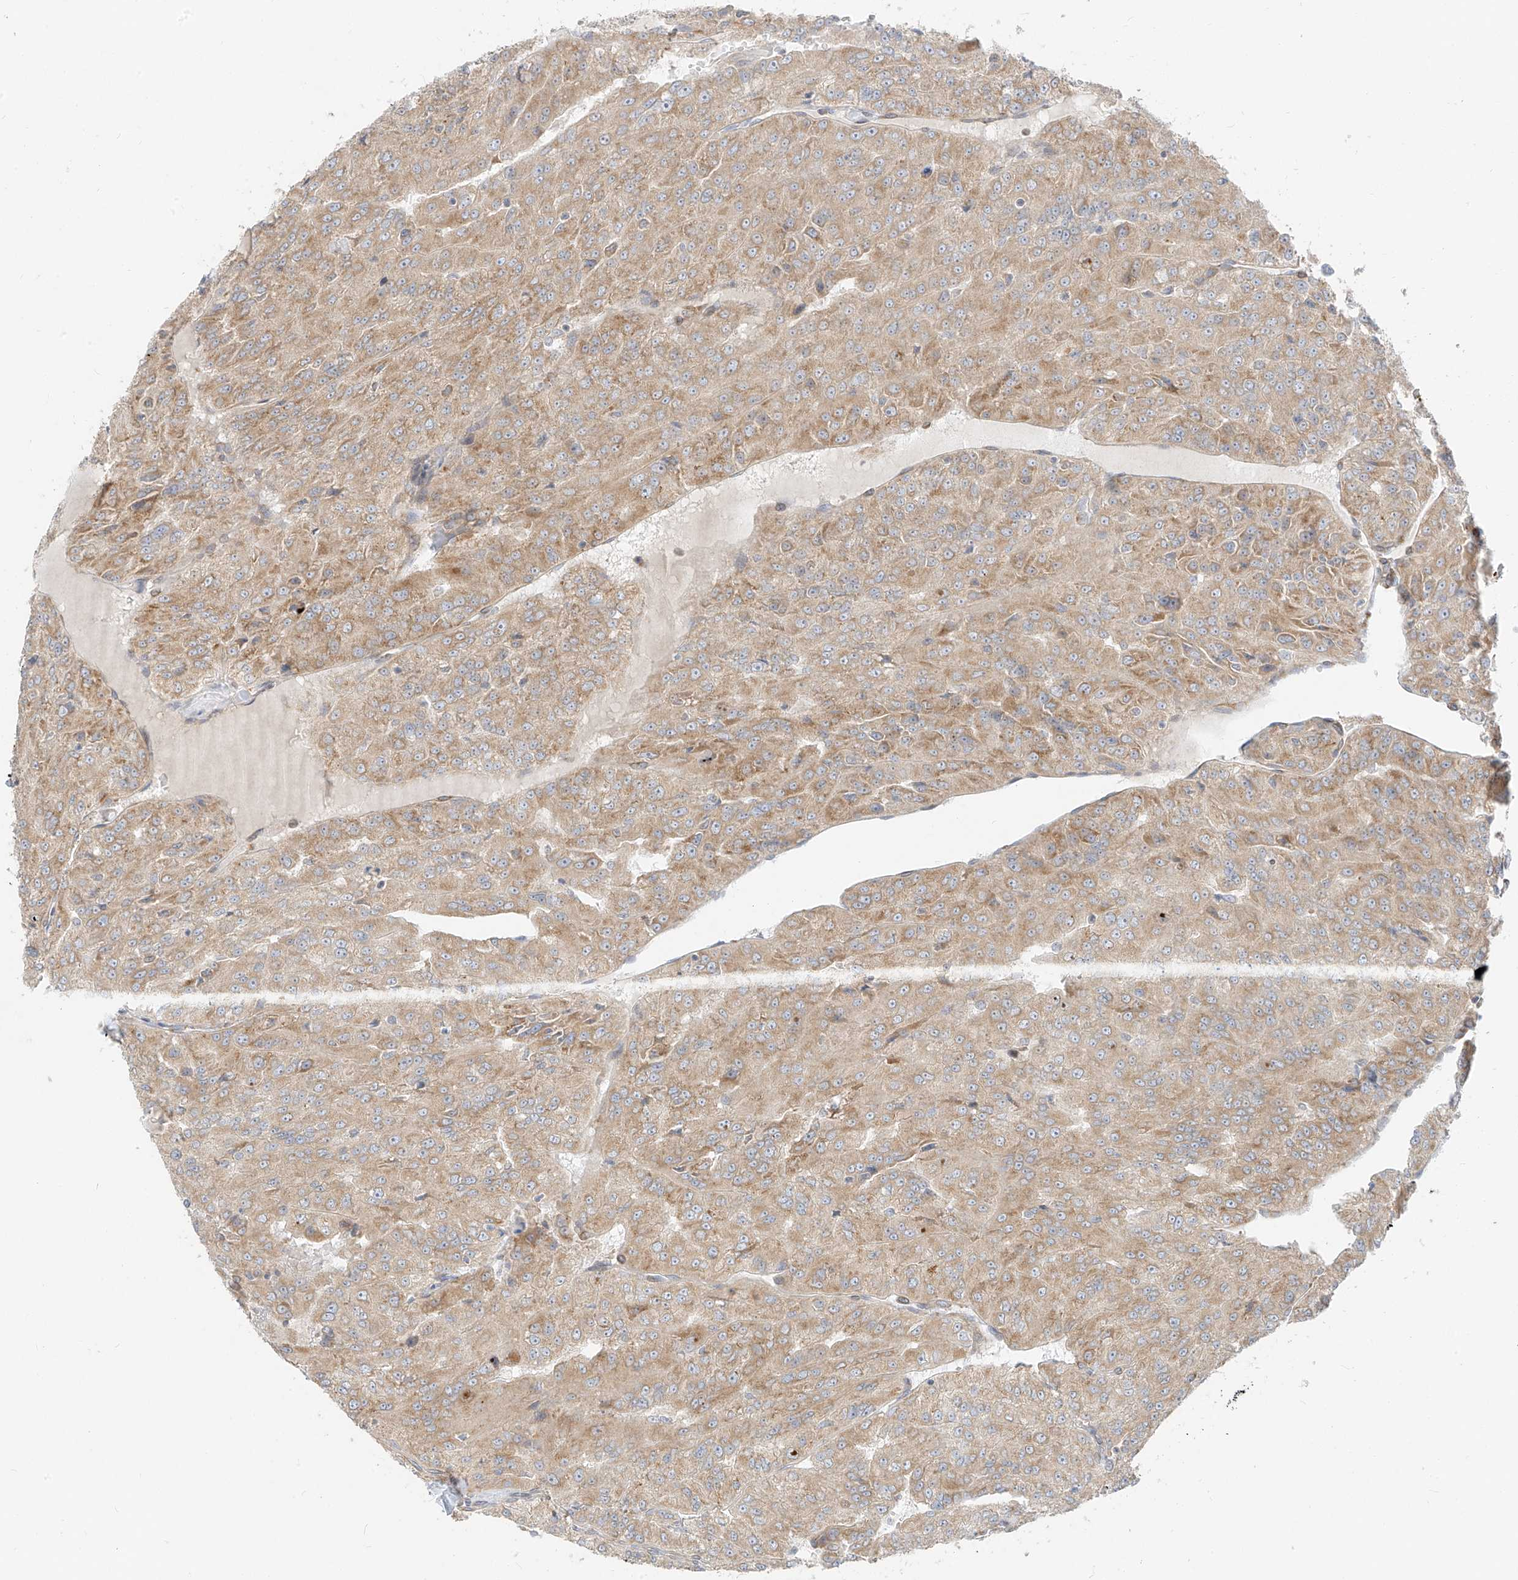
{"staining": {"intensity": "moderate", "quantity": ">75%", "location": "cytoplasmic/membranous"}, "tissue": "renal cancer", "cell_type": "Tumor cells", "image_type": "cancer", "snomed": [{"axis": "morphology", "description": "Adenocarcinoma, NOS"}, {"axis": "topography", "description": "Kidney"}], "caption": "Protein analysis of renal cancer (adenocarcinoma) tissue exhibits moderate cytoplasmic/membranous expression in approximately >75% of tumor cells. The staining was performed using DAB (3,3'-diaminobenzidine) to visualize the protein expression in brown, while the nuclei were stained in blue with hematoxylin (Magnification: 20x).", "gene": "STT3A", "patient": {"sex": "female", "age": 63}}